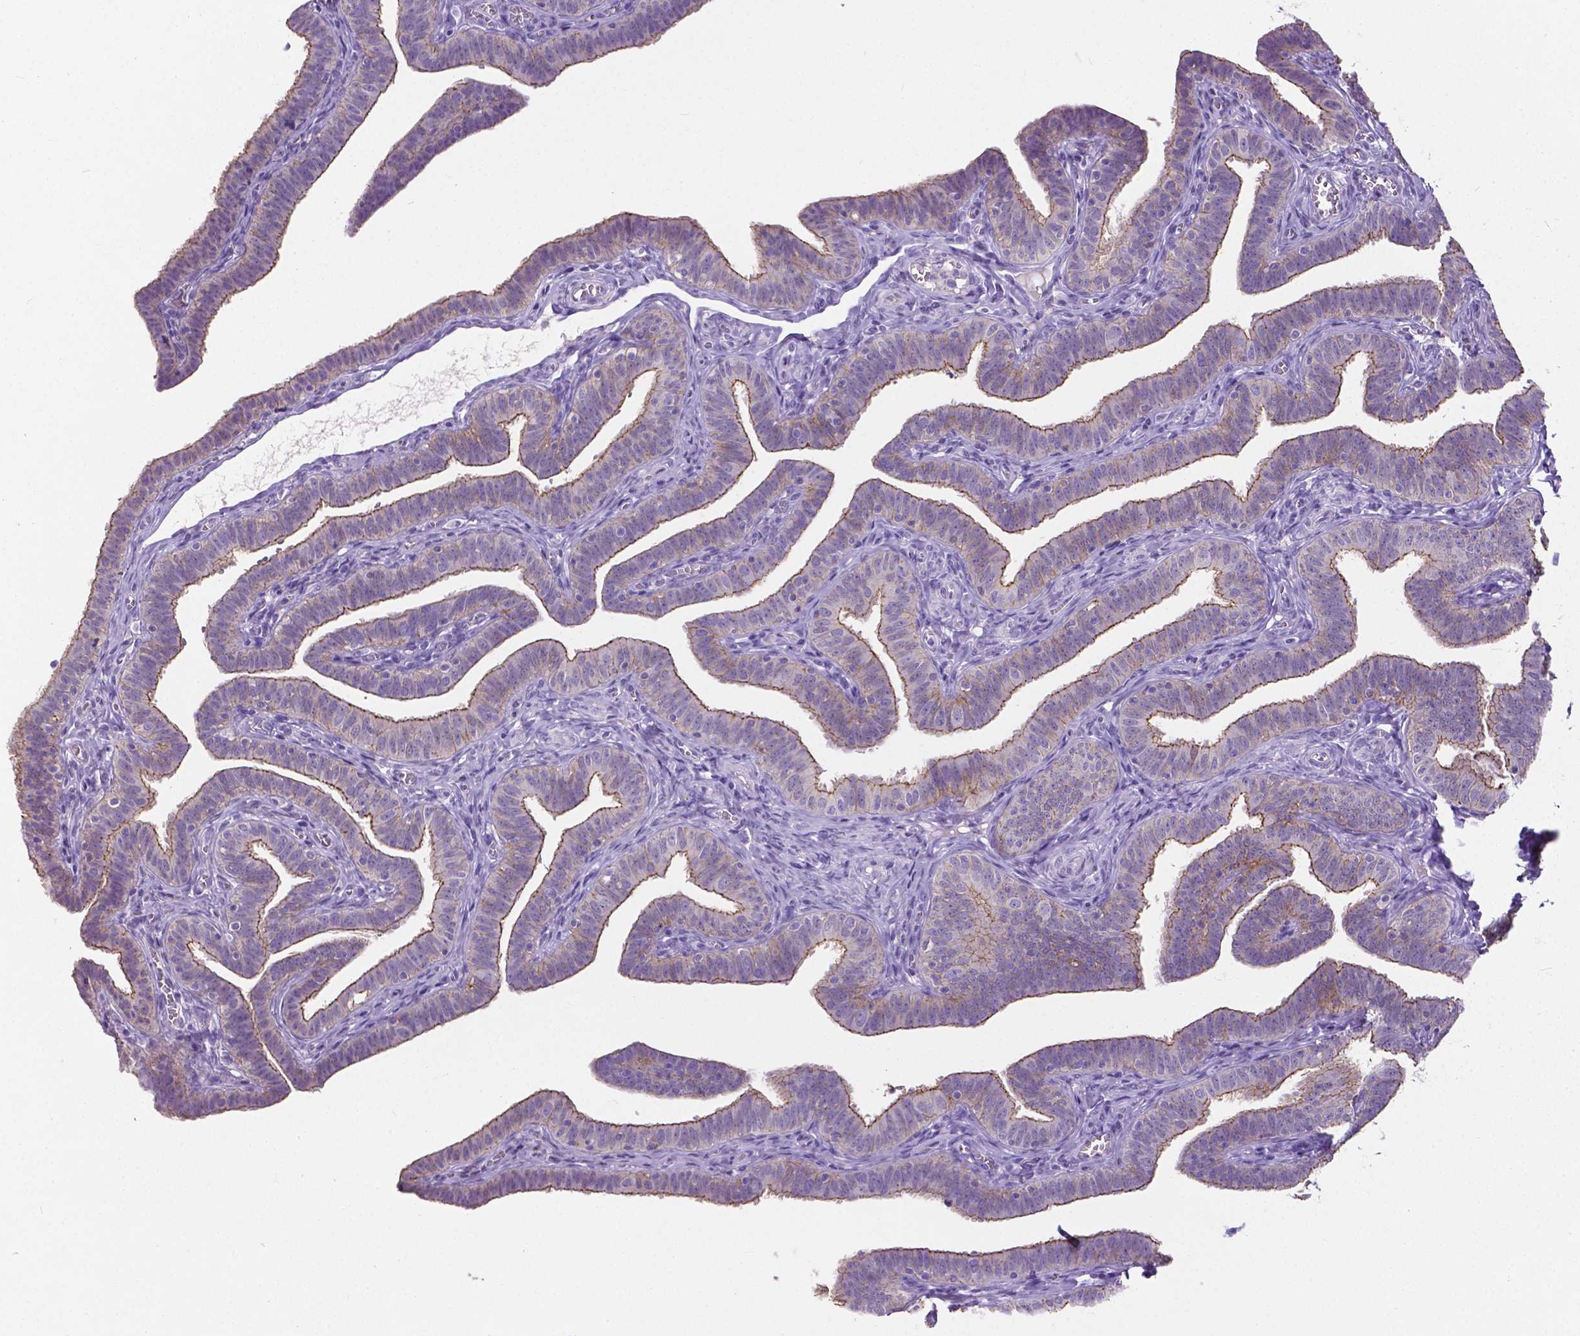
{"staining": {"intensity": "moderate", "quantity": "25%-75%", "location": "cytoplasmic/membranous"}, "tissue": "fallopian tube", "cell_type": "Glandular cells", "image_type": "normal", "snomed": [{"axis": "morphology", "description": "Normal tissue, NOS"}, {"axis": "topography", "description": "Fallopian tube"}], "caption": "Fallopian tube was stained to show a protein in brown. There is medium levels of moderate cytoplasmic/membranous positivity in approximately 25%-75% of glandular cells. (brown staining indicates protein expression, while blue staining denotes nuclei).", "gene": "OCLN", "patient": {"sex": "female", "age": 25}}